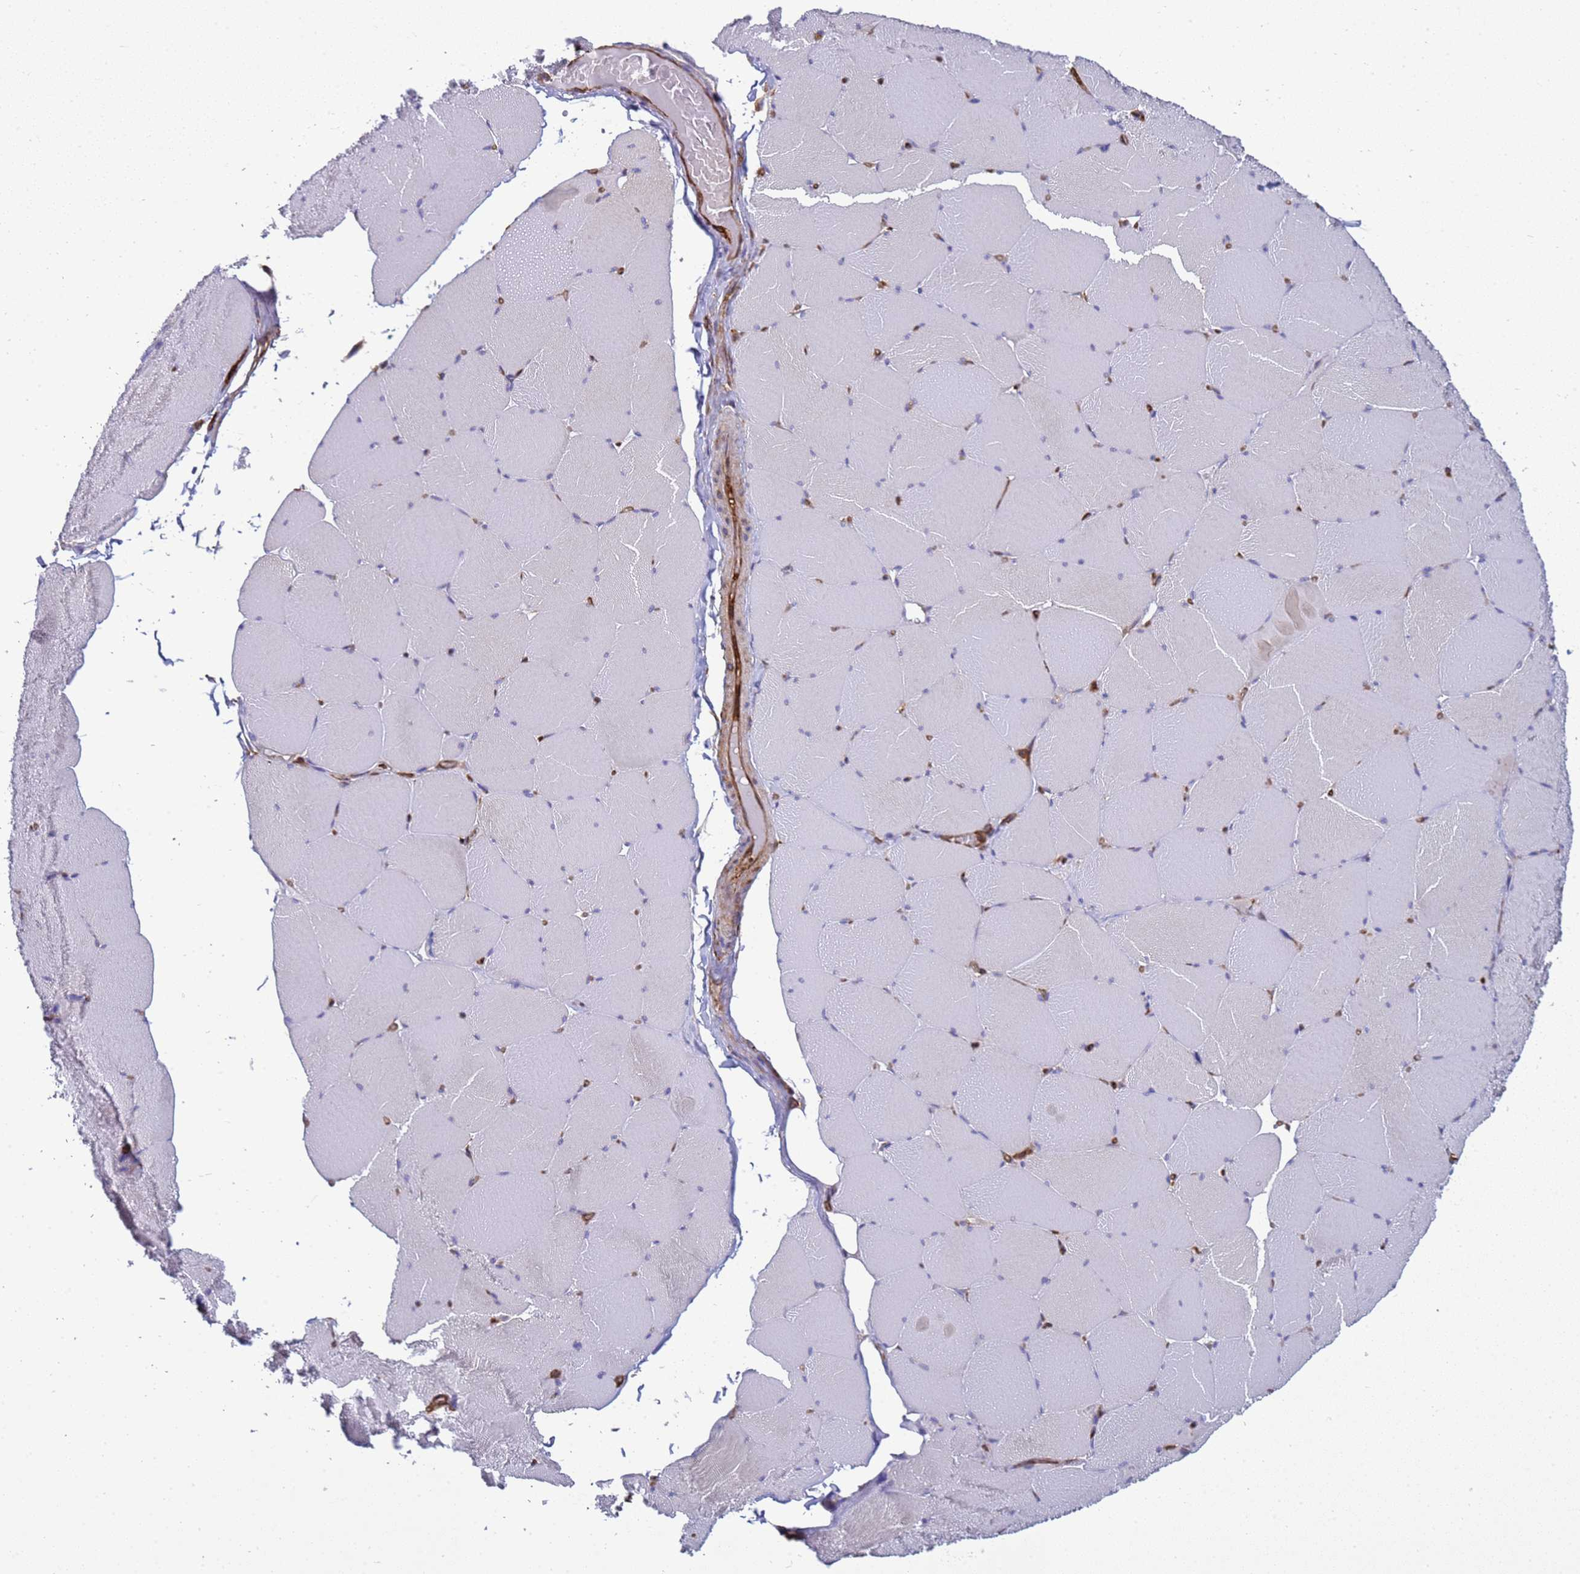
{"staining": {"intensity": "weak", "quantity": "<25%", "location": "cytoplasmic/membranous"}, "tissue": "skeletal muscle", "cell_type": "Myocytes", "image_type": "normal", "snomed": [{"axis": "morphology", "description": "Normal tissue, NOS"}, {"axis": "topography", "description": "Skeletal muscle"}, {"axis": "topography", "description": "Head-Neck"}], "caption": "Immunohistochemistry of benign human skeletal muscle reveals no staining in myocytes.", "gene": "ZBTB8OS", "patient": {"sex": "male", "age": 66}}